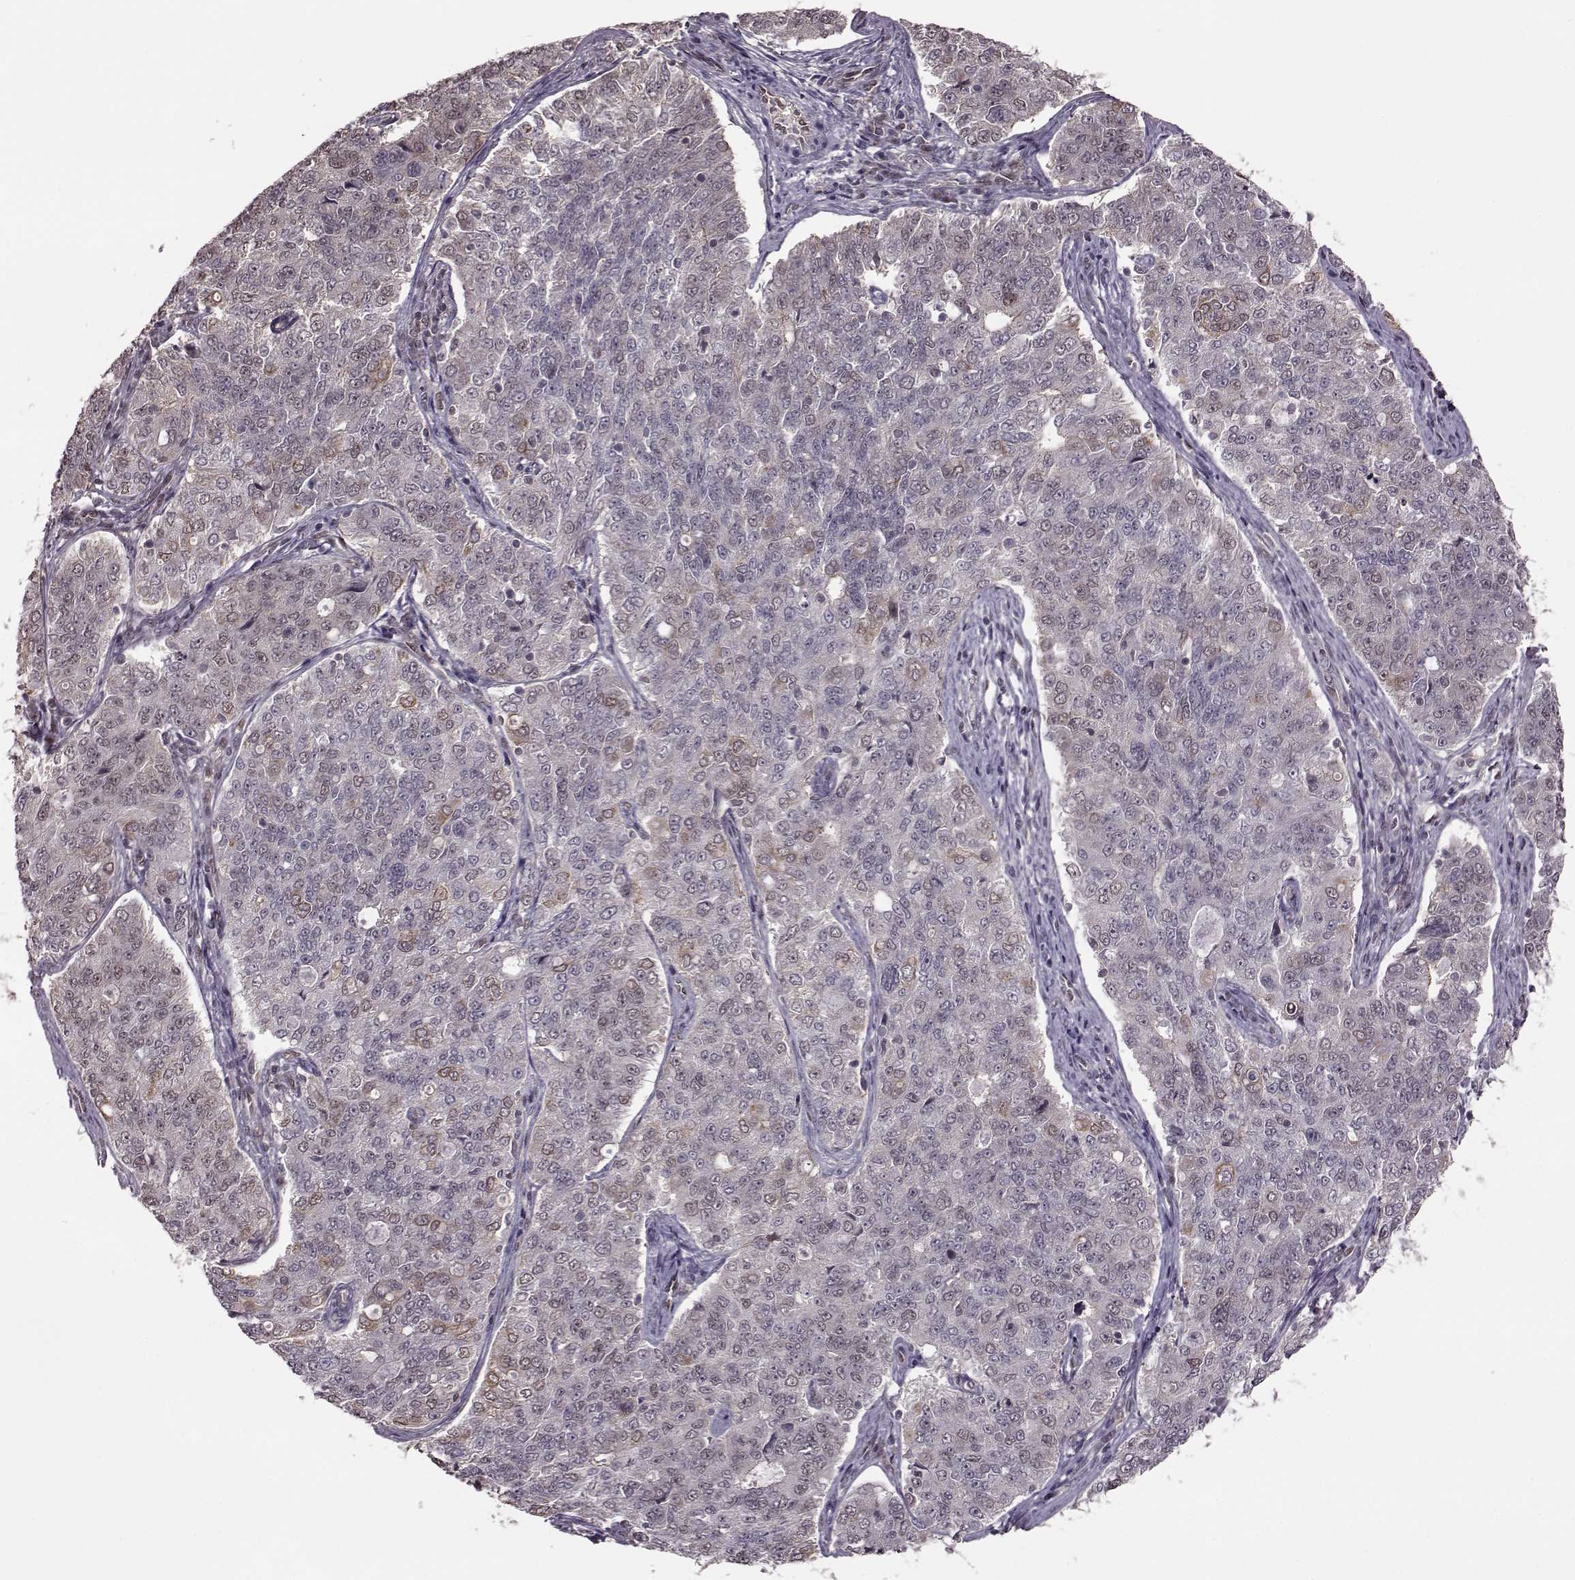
{"staining": {"intensity": "weak", "quantity": "<25%", "location": "cytoplasmic/membranous"}, "tissue": "endometrial cancer", "cell_type": "Tumor cells", "image_type": "cancer", "snomed": [{"axis": "morphology", "description": "Adenocarcinoma, NOS"}, {"axis": "topography", "description": "Endometrium"}], "caption": "Endometrial adenocarcinoma stained for a protein using immunohistochemistry (IHC) shows no positivity tumor cells.", "gene": "FTO", "patient": {"sex": "female", "age": 43}}